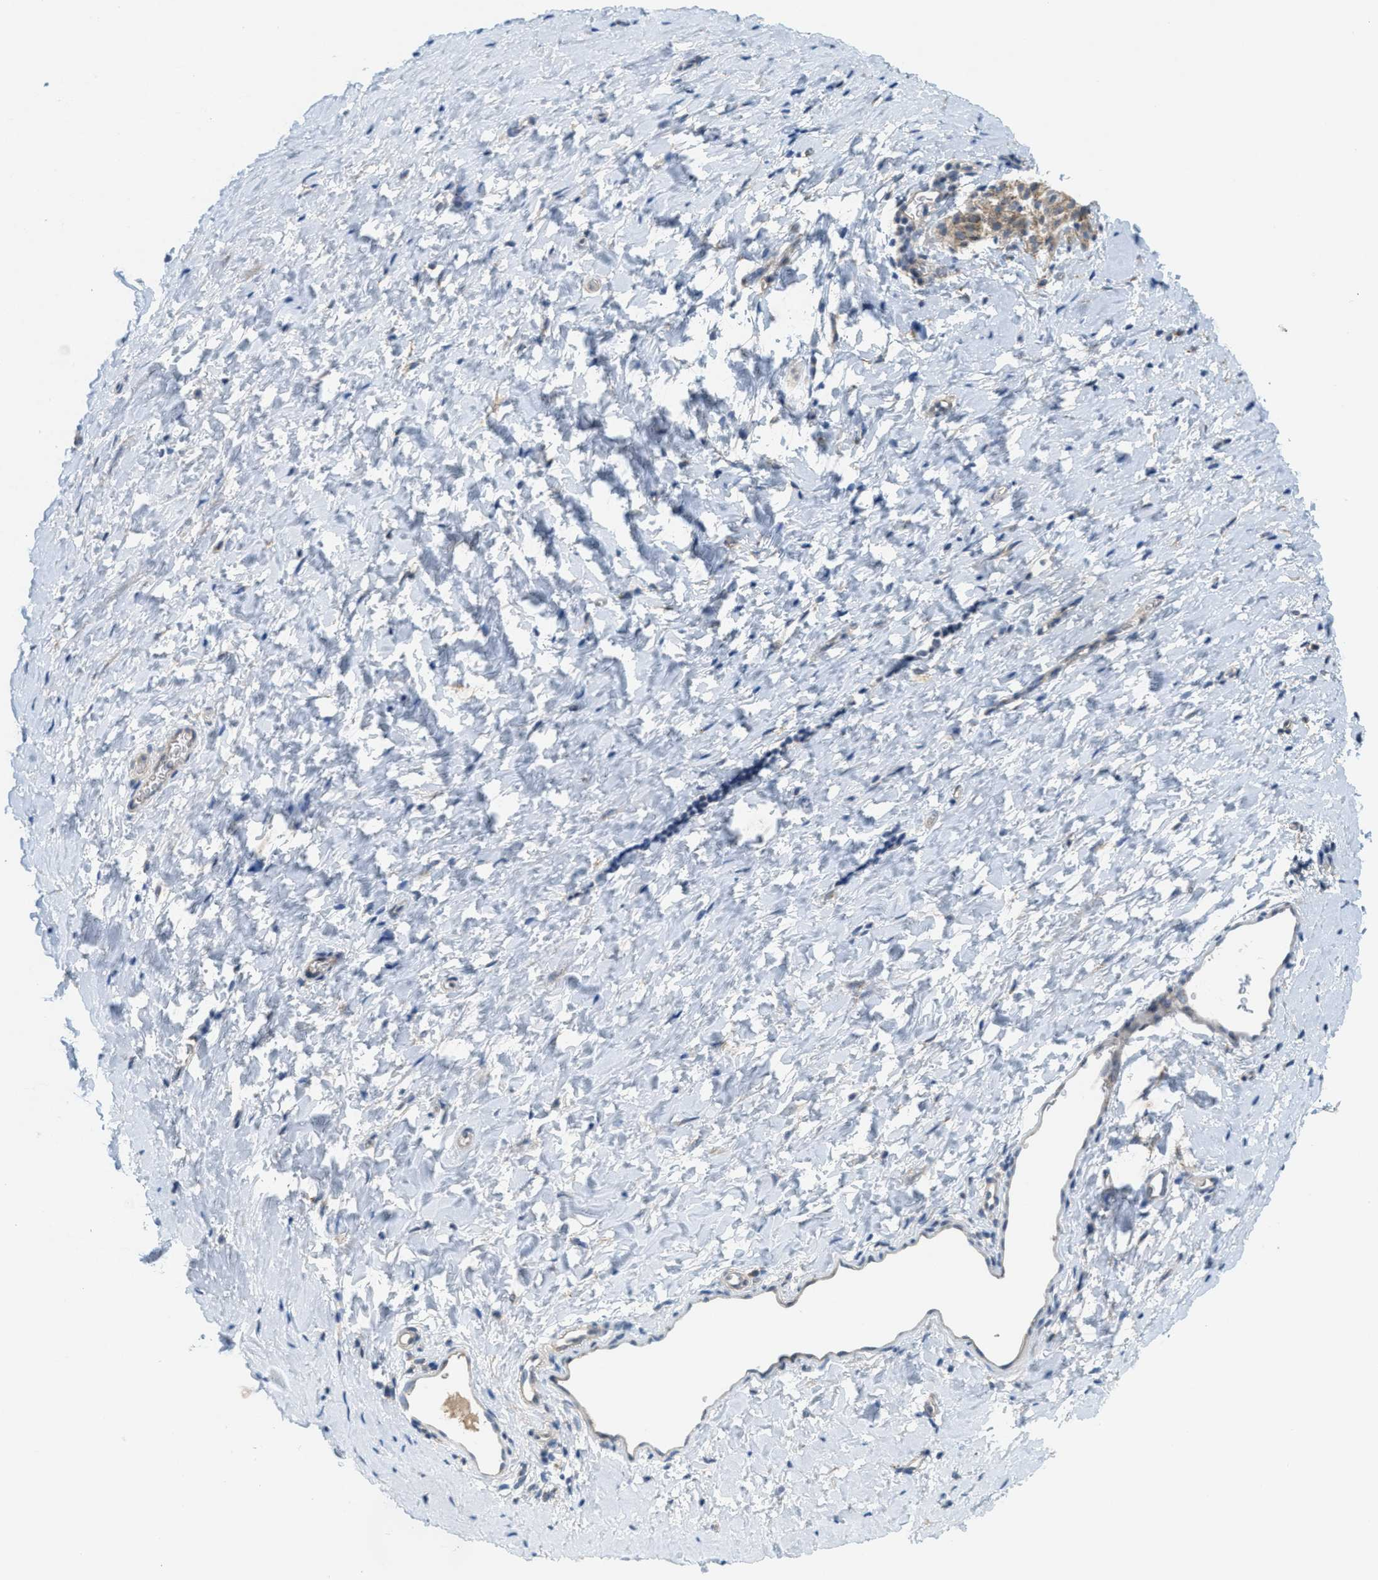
{"staining": {"intensity": "negative", "quantity": "none", "location": "none"}, "tissue": "smooth muscle", "cell_type": "Smooth muscle cells", "image_type": "normal", "snomed": [{"axis": "morphology", "description": "Normal tissue, NOS"}, {"axis": "topography", "description": "Smooth muscle"}], "caption": "Smooth muscle was stained to show a protein in brown. There is no significant staining in smooth muscle cells. Brightfield microscopy of IHC stained with DAB (3,3'-diaminobenzidine) (brown) and hematoxylin (blue), captured at high magnification.", "gene": "ZFYVE9", "patient": {"sex": "male", "age": 16}}